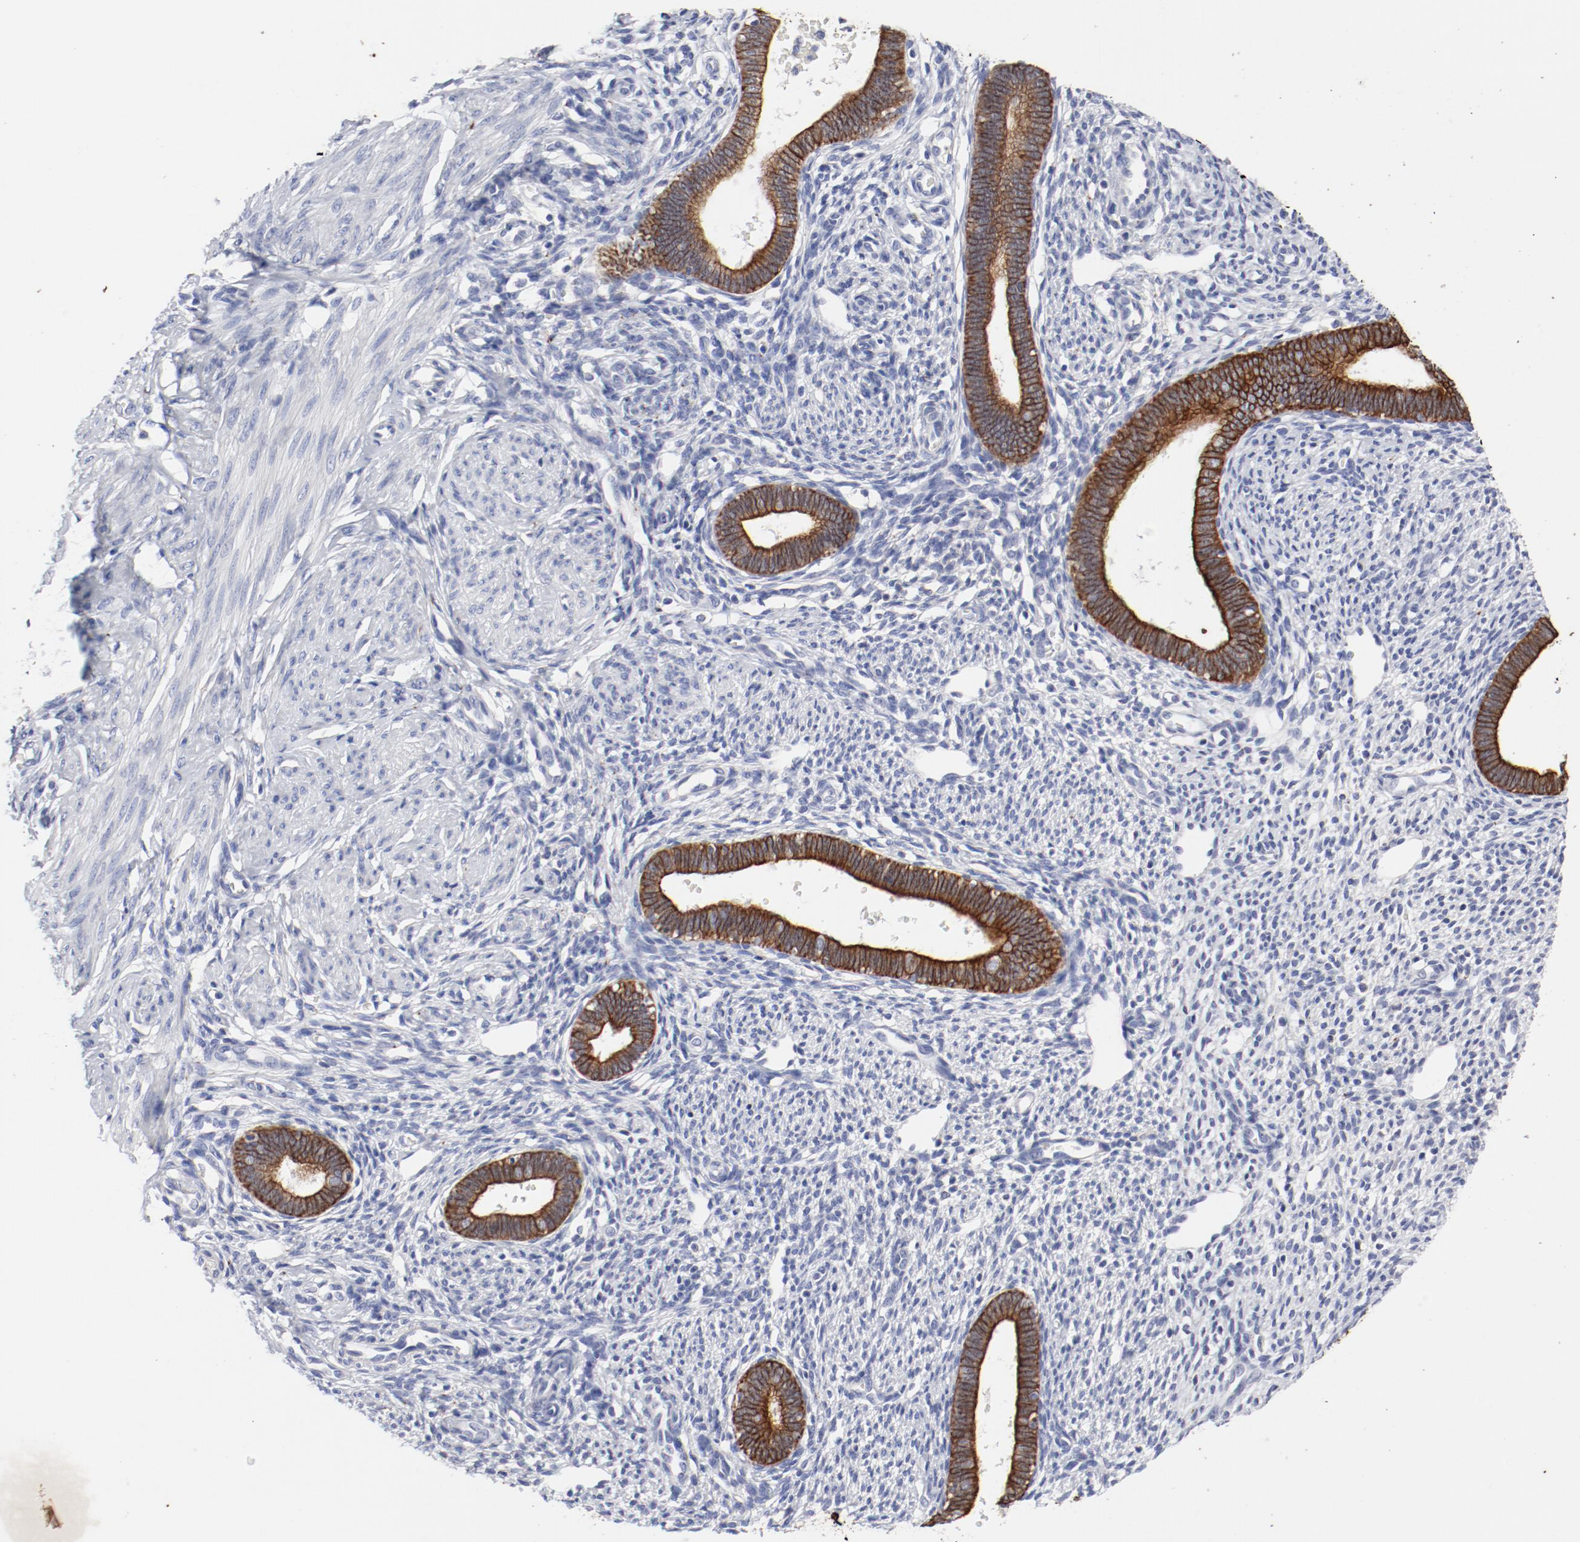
{"staining": {"intensity": "negative", "quantity": "none", "location": "none"}, "tissue": "endometrium", "cell_type": "Cells in endometrial stroma", "image_type": "normal", "snomed": [{"axis": "morphology", "description": "Normal tissue, NOS"}, {"axis": "topography", "description": "Endometrium"}], "caption": "Cells in endometrial stroma are negative for protein expression in normal human endometrium. (DAB immunohistochemistry (IHC) visualized using brightfield microscopy, high magnification).", "gene": "TSPAN6", "patient": {"sex": "female", "age": 27}}